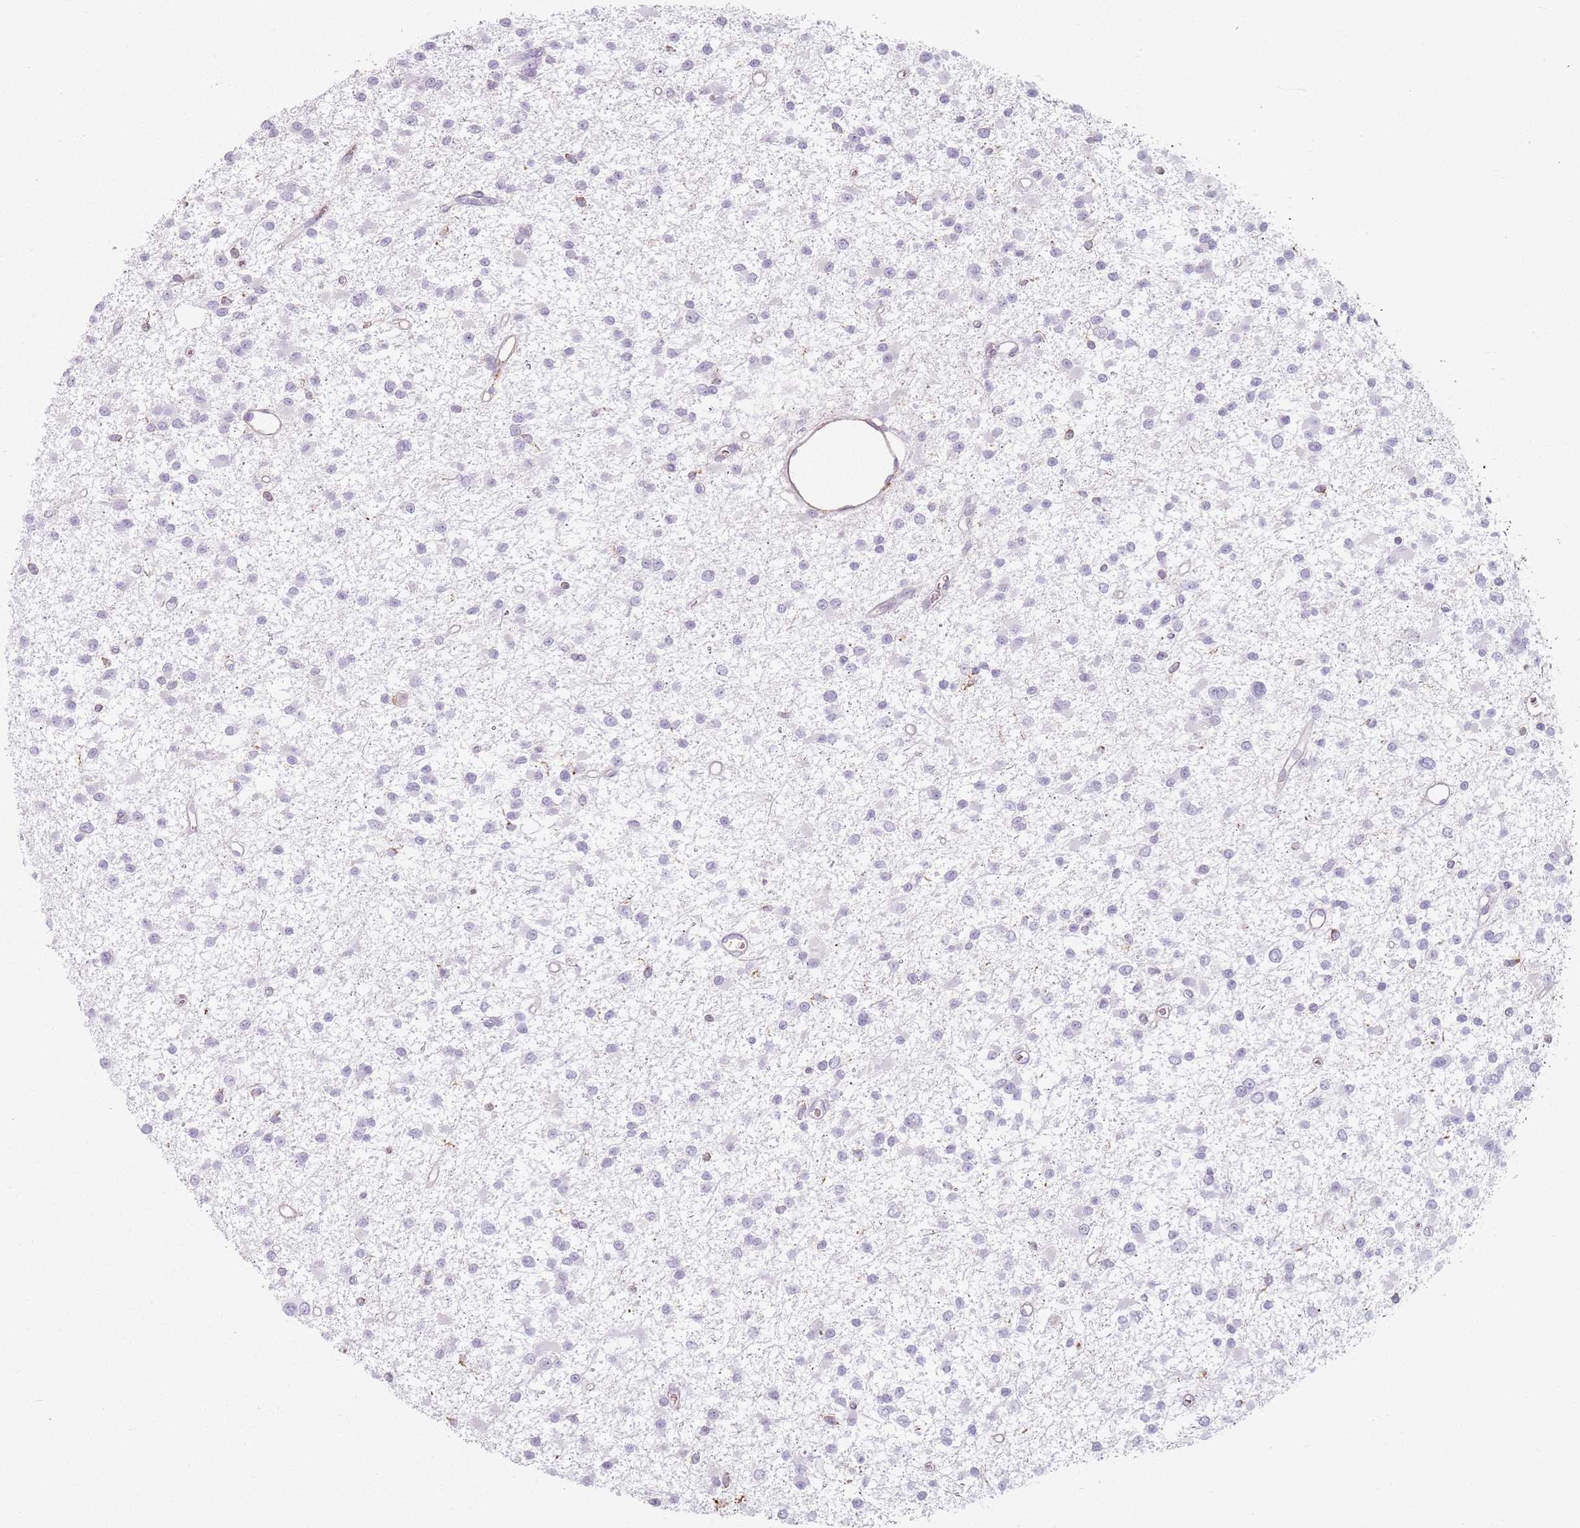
{"staining": {"intensity": "negative", "quantity": "none", "location": "none"}, "tissue": "glioma", "cell_type": "Tumor cells", "image_type": "cancer", "snomed": [{"axis": "morphology", "description": "Glioma, malignant, Low grade"}, {"axis": "topography", "description": "Brain"}], "caption": "An image of human malignant low-grade glioma is negative for staining in tumor cells.", "gene": "COLGALT1", "patient": {"sex": "female", "age": 22}}